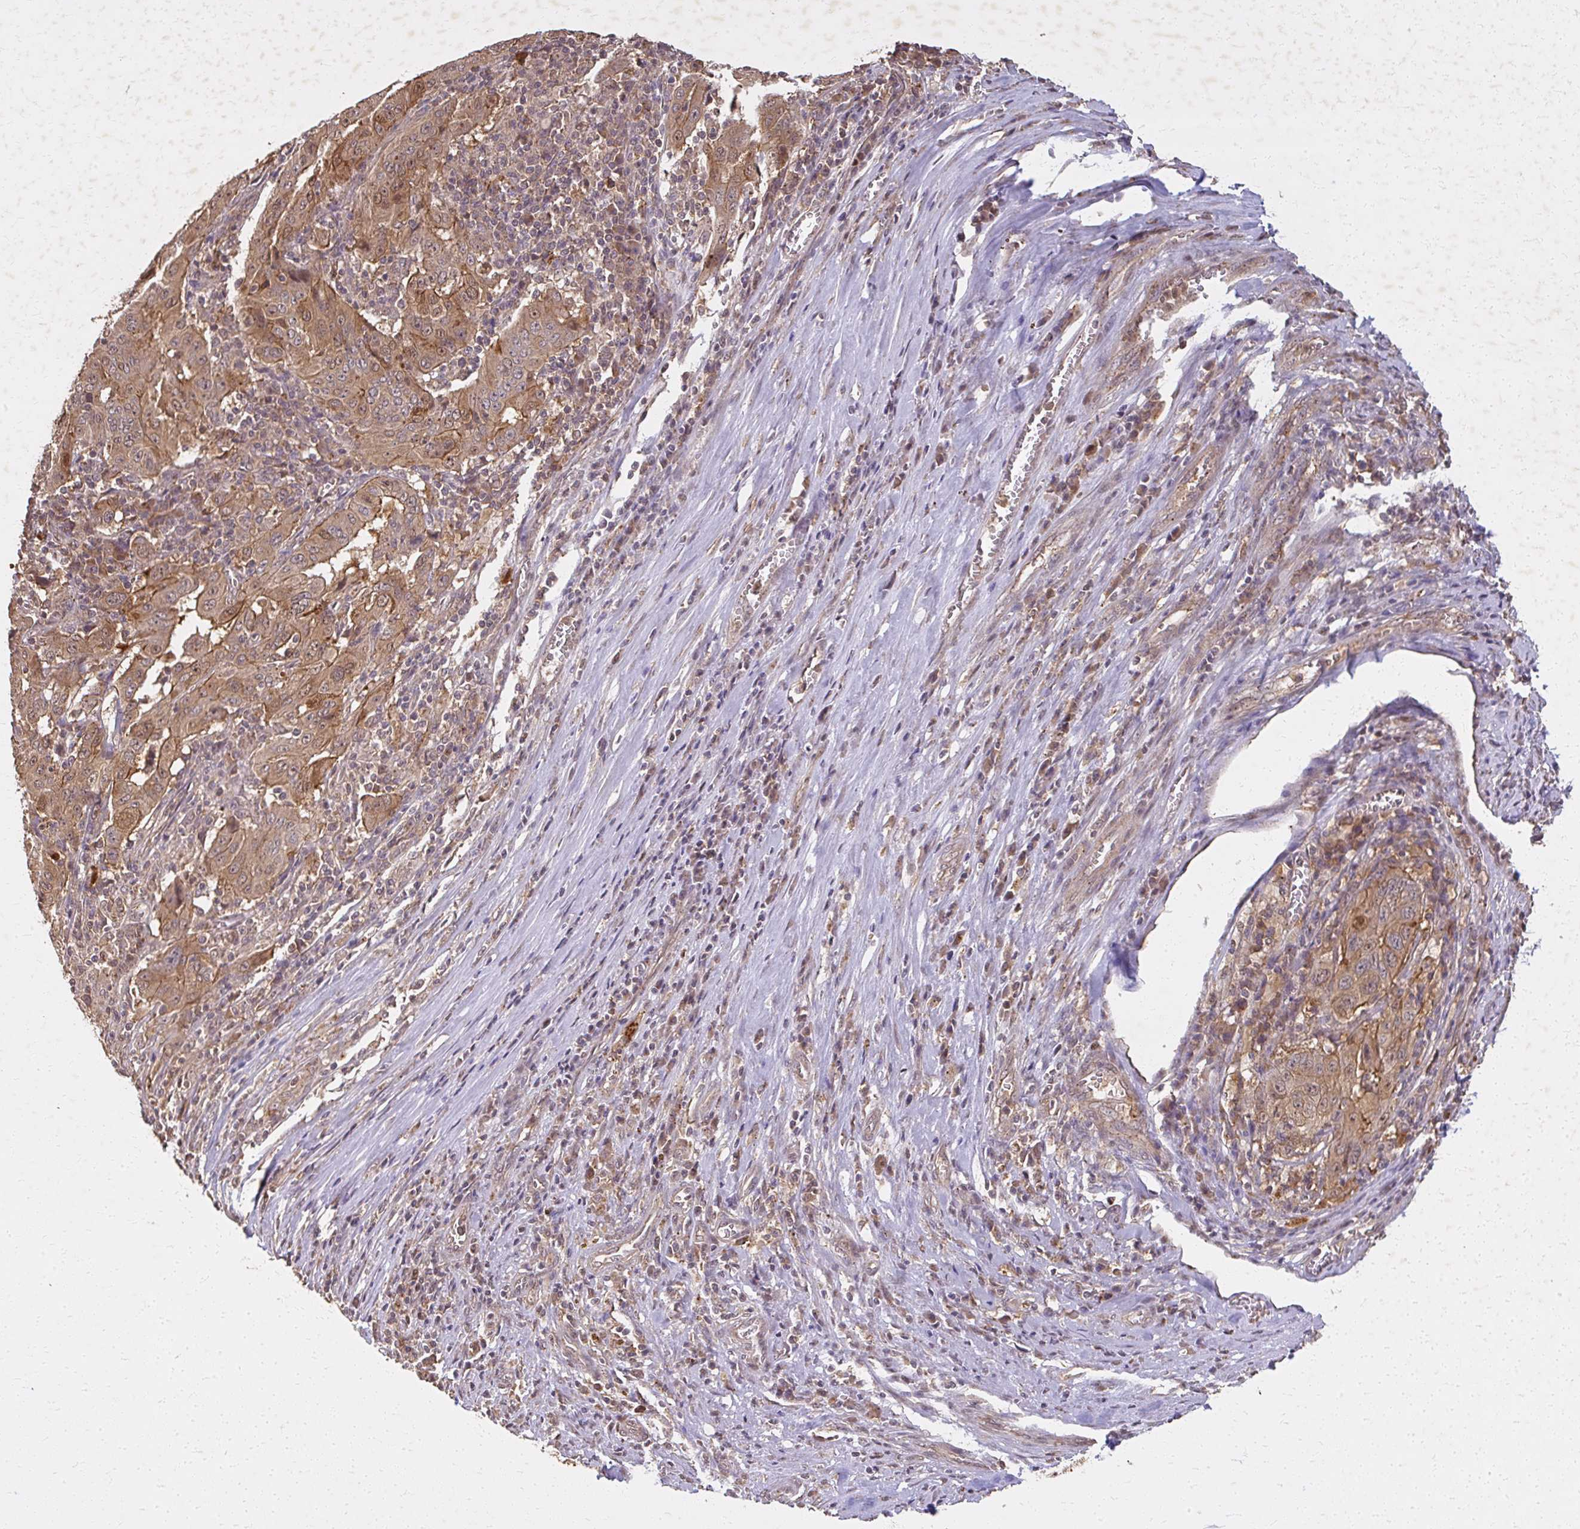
{"staining": {"intensity": "moderate", "quantity": ">75%", "location": "cytoplasmic/membranous"}, "tissue": "pancreatic cancer", "cell_type": "Tumor cells", "image_type": "cancer", "snomed": [{"axis": "morphology", "description": "Adenocarcinoma, NOS"}, {"axis": "topography", "description": "Pancreas"}], "caption": "IHC of human pancreatic adenocarcinoma reveals medium levels of moderate cytoplasmic/membranous expression in about >75% of tumor cells. (Stains: DAB in brown, nuclei in blue, Microscopy: brightfield microscopy at high magnification).", "gene": "LARS2", "patient": {"sex": "male", "age": 63}}